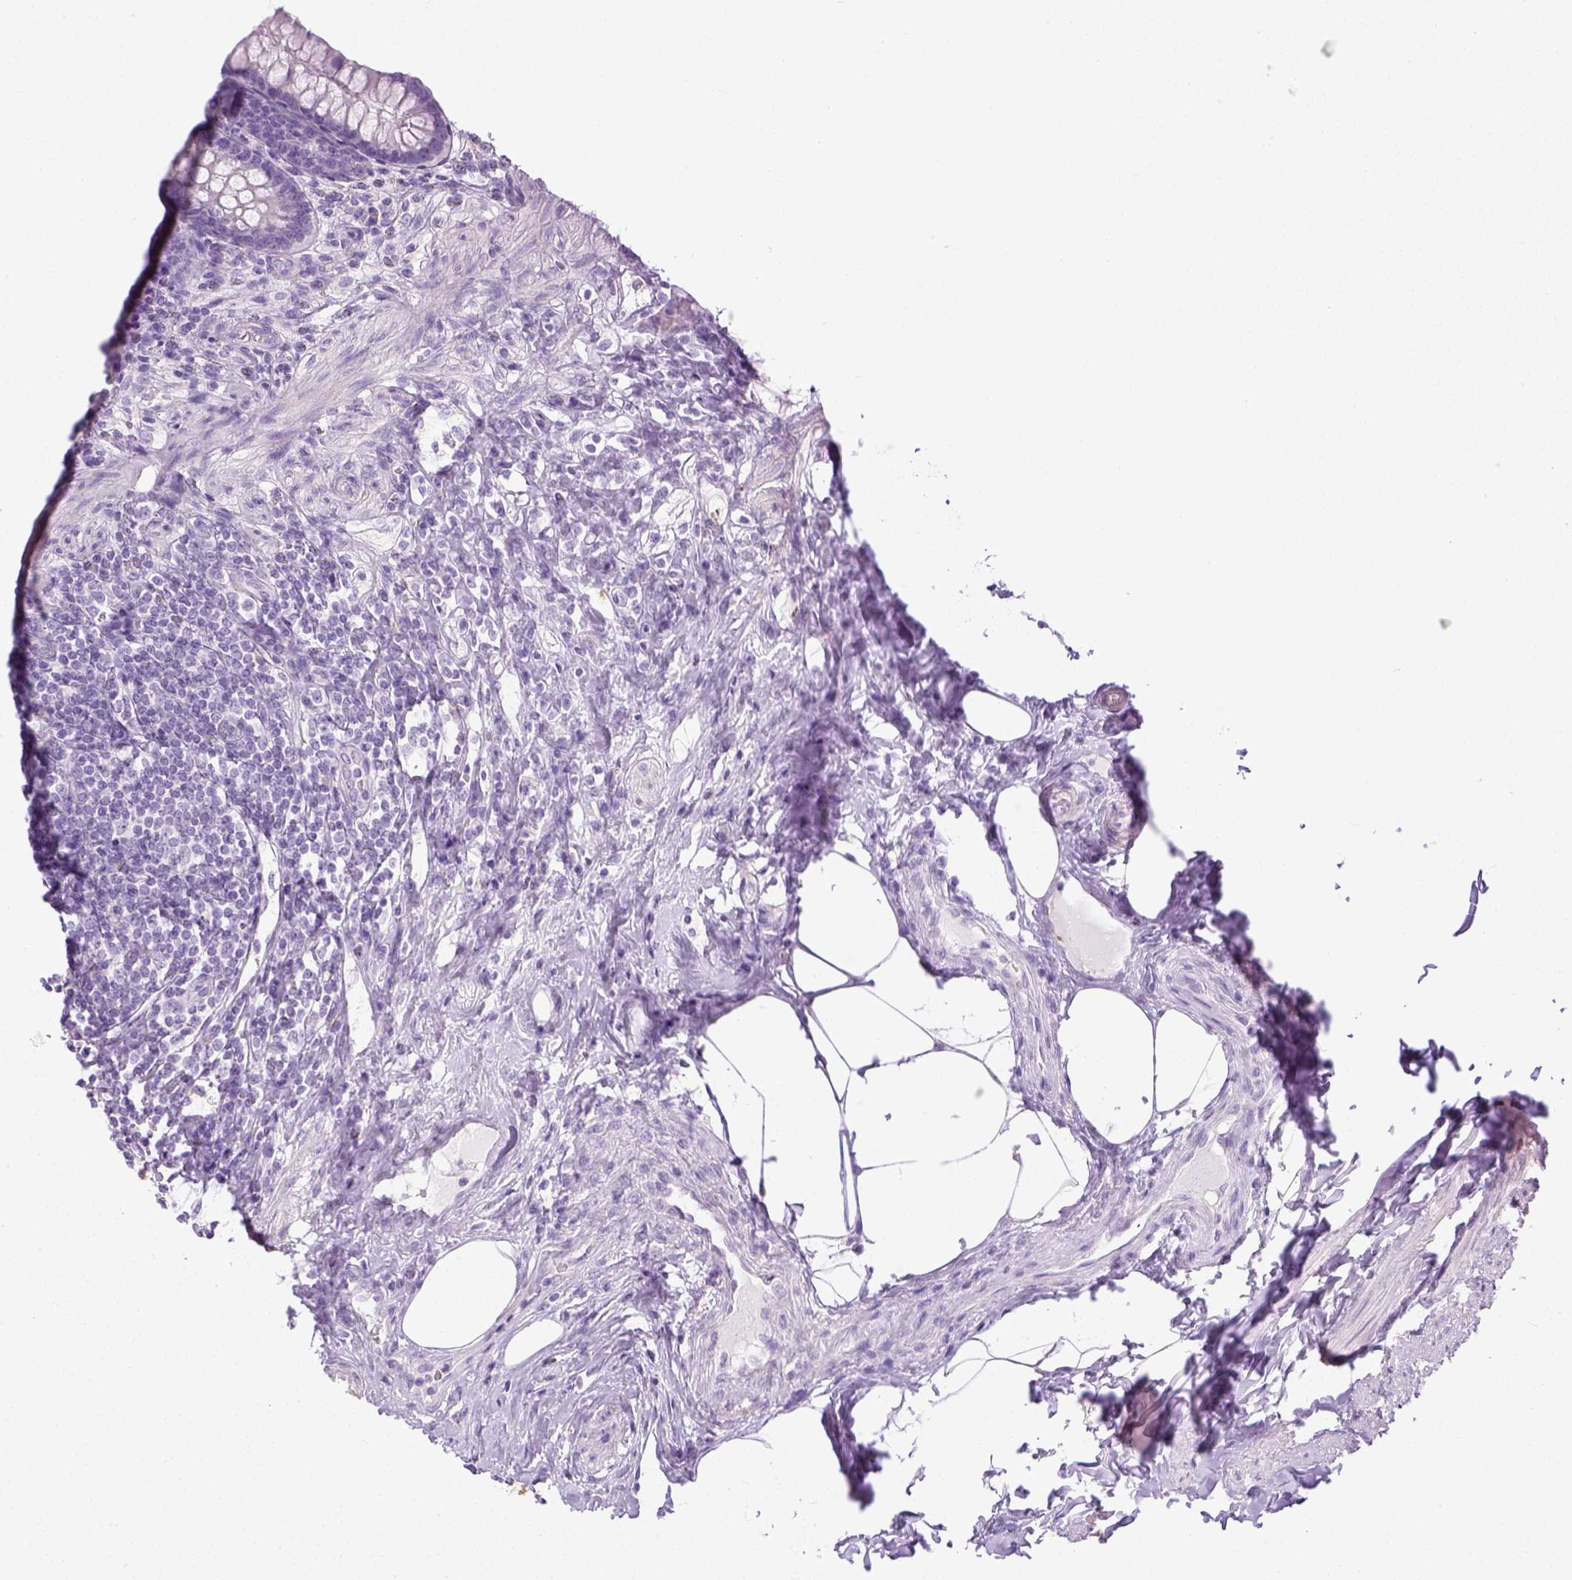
{"staining": {"intensity": "negative", "quantity": "none", "location": "none"}, "tissue": "appendix", "cell_type": "Glandular cells", "image_type": "normal", "snomed": [{"axis": "morphology", "description": "Normal tissue, NOS"}, {"axis": "topography", "description": "Appendix"}], "caption": "Micrograph shows no protein staining in glandular cells of benign appendix. (DAB (3,3'-diaminobenzidine) immunohistochemistry (IHC), high magnification).", "gene": "LGSN", "patient": {"sex": "male", "age": 47}}